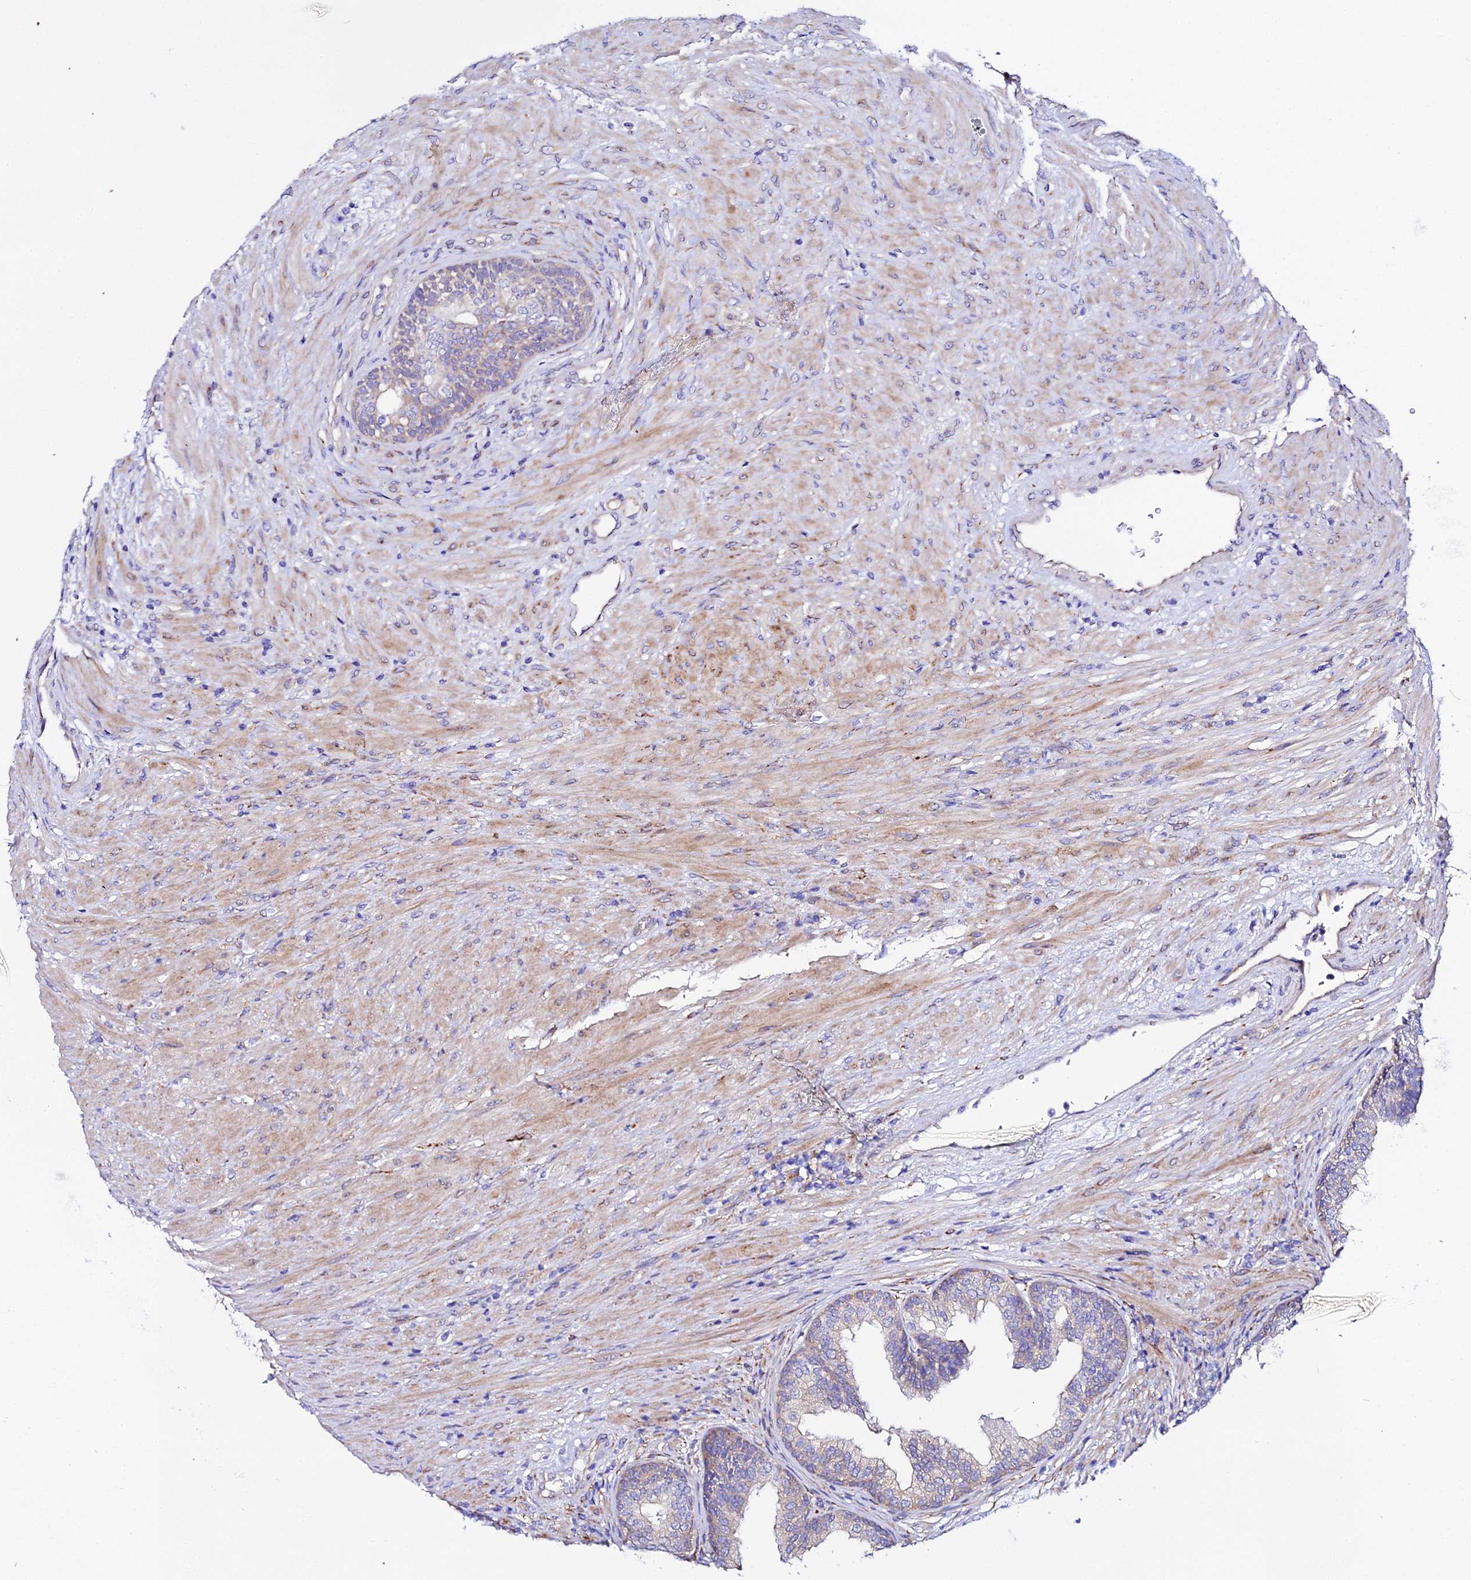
{"staining": {"intensity": "weak", "quantity": "<25%", "location": "cytoplasmic/membranous"}, "tissue": "prostate", "cell_type": "Glandular cells", "image_type": "normal", "snomed": [{"axis": "morphology", "description": "Normal tissue, NOS"}, {"axis": "topography", "description": "Prostate"}], "caption": "IHC photomicrograph of normal human prostate stained for a protein (brown), which demonstrates no expression in glandular cells.", "gene": "CFAP45", "patient": {"sex": "male", "age": 76}}